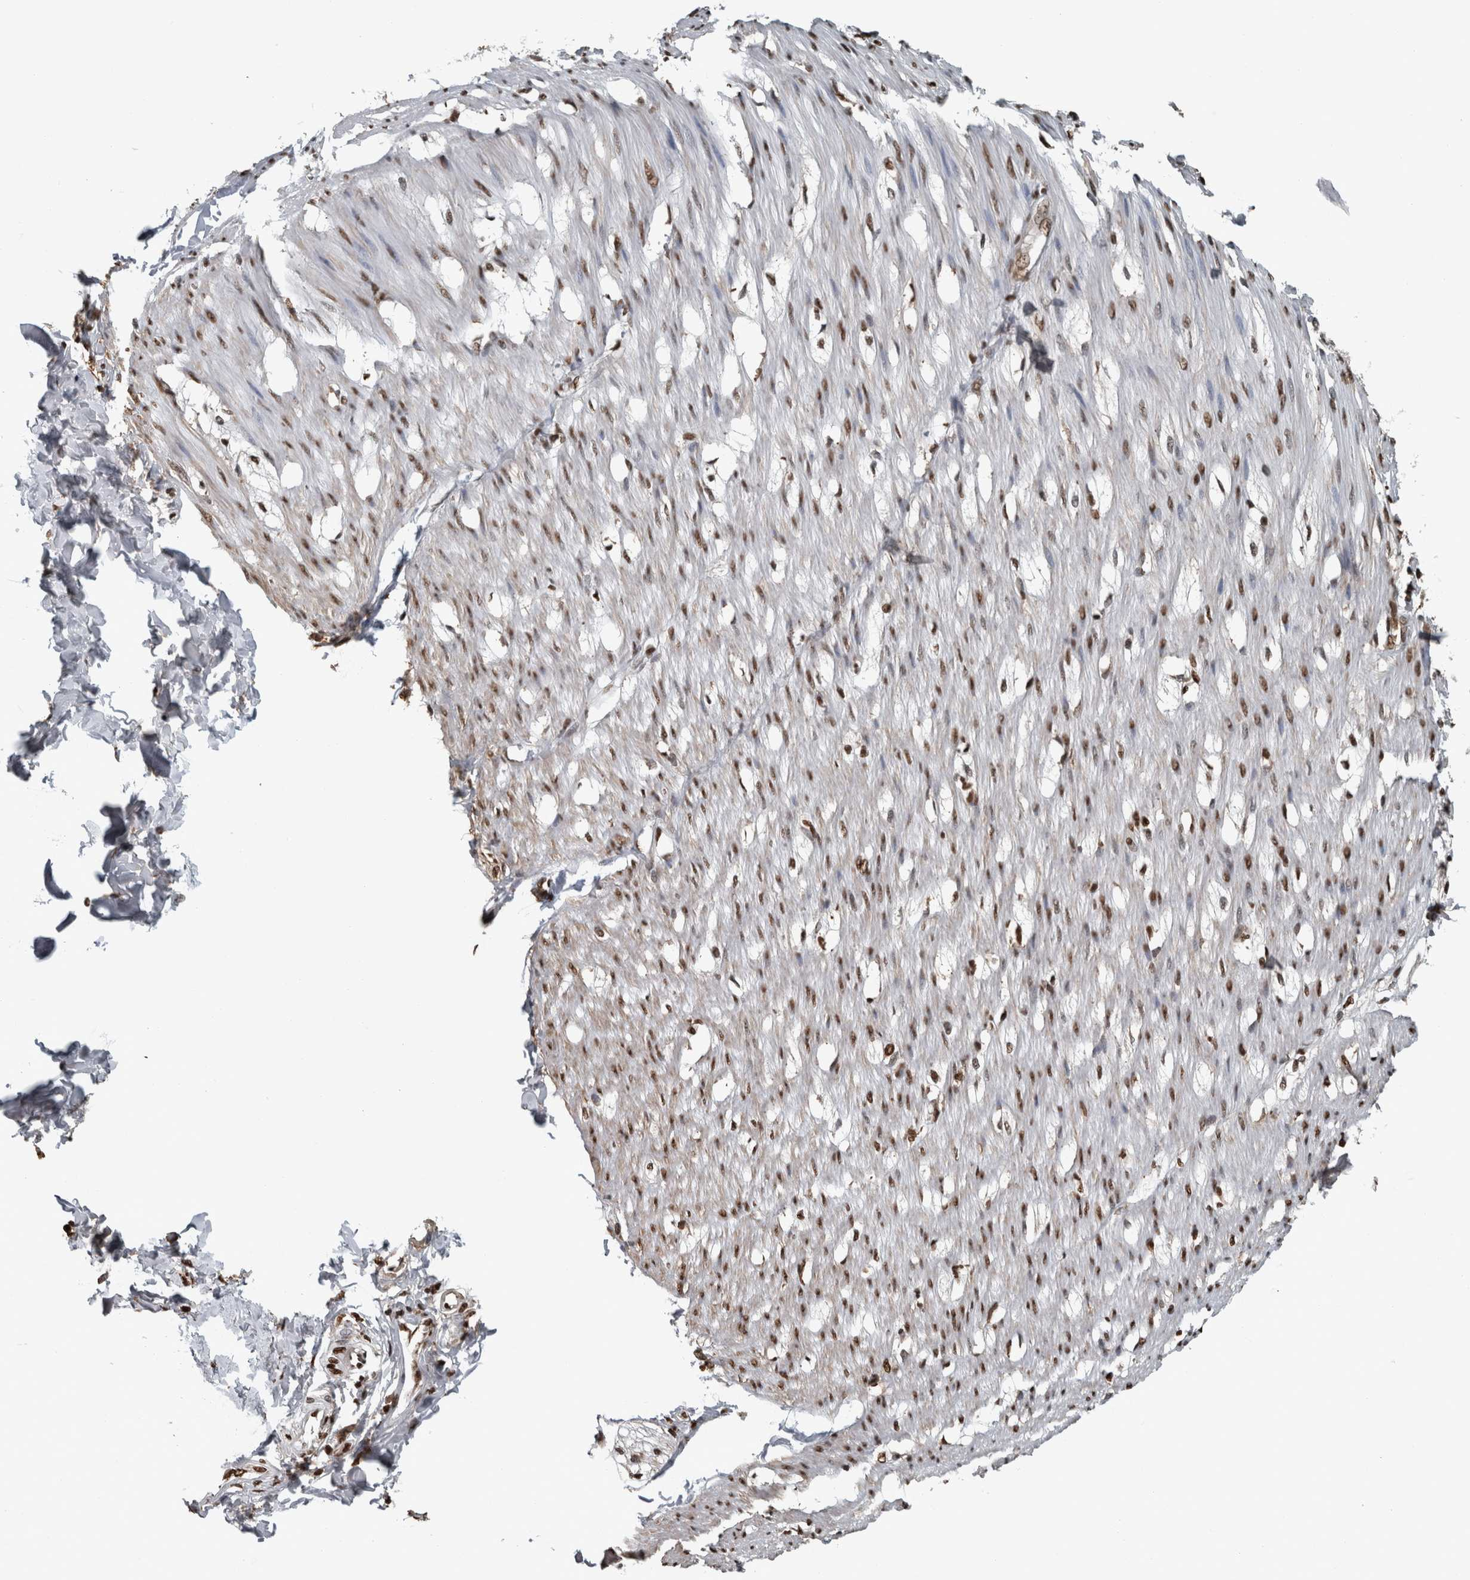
{"staining": {"intensity": "moderate", "quantity": ">75%", "location": "nuclear"}, "tissue": "smooth muscle", "cell_type": "Smooth muscle cells", "image_type": "normal", "snomed": [{"axis": "morphology", "description": "Normal tissue, NOS"}, {"axis": "morphology", "description": "Adenocarcinoma, NOS"}, {"axis": "topography", "description": "Smooth muscle"}, {"axis": "topography", "description": "Colon"}], "caption": "A brown stain shows moderate nuclear positivity of a protein in smooth muscle cells of normal human smooth muscle.", "gene": "TGS1", "patient": {"sex": "male", "age": 14}}